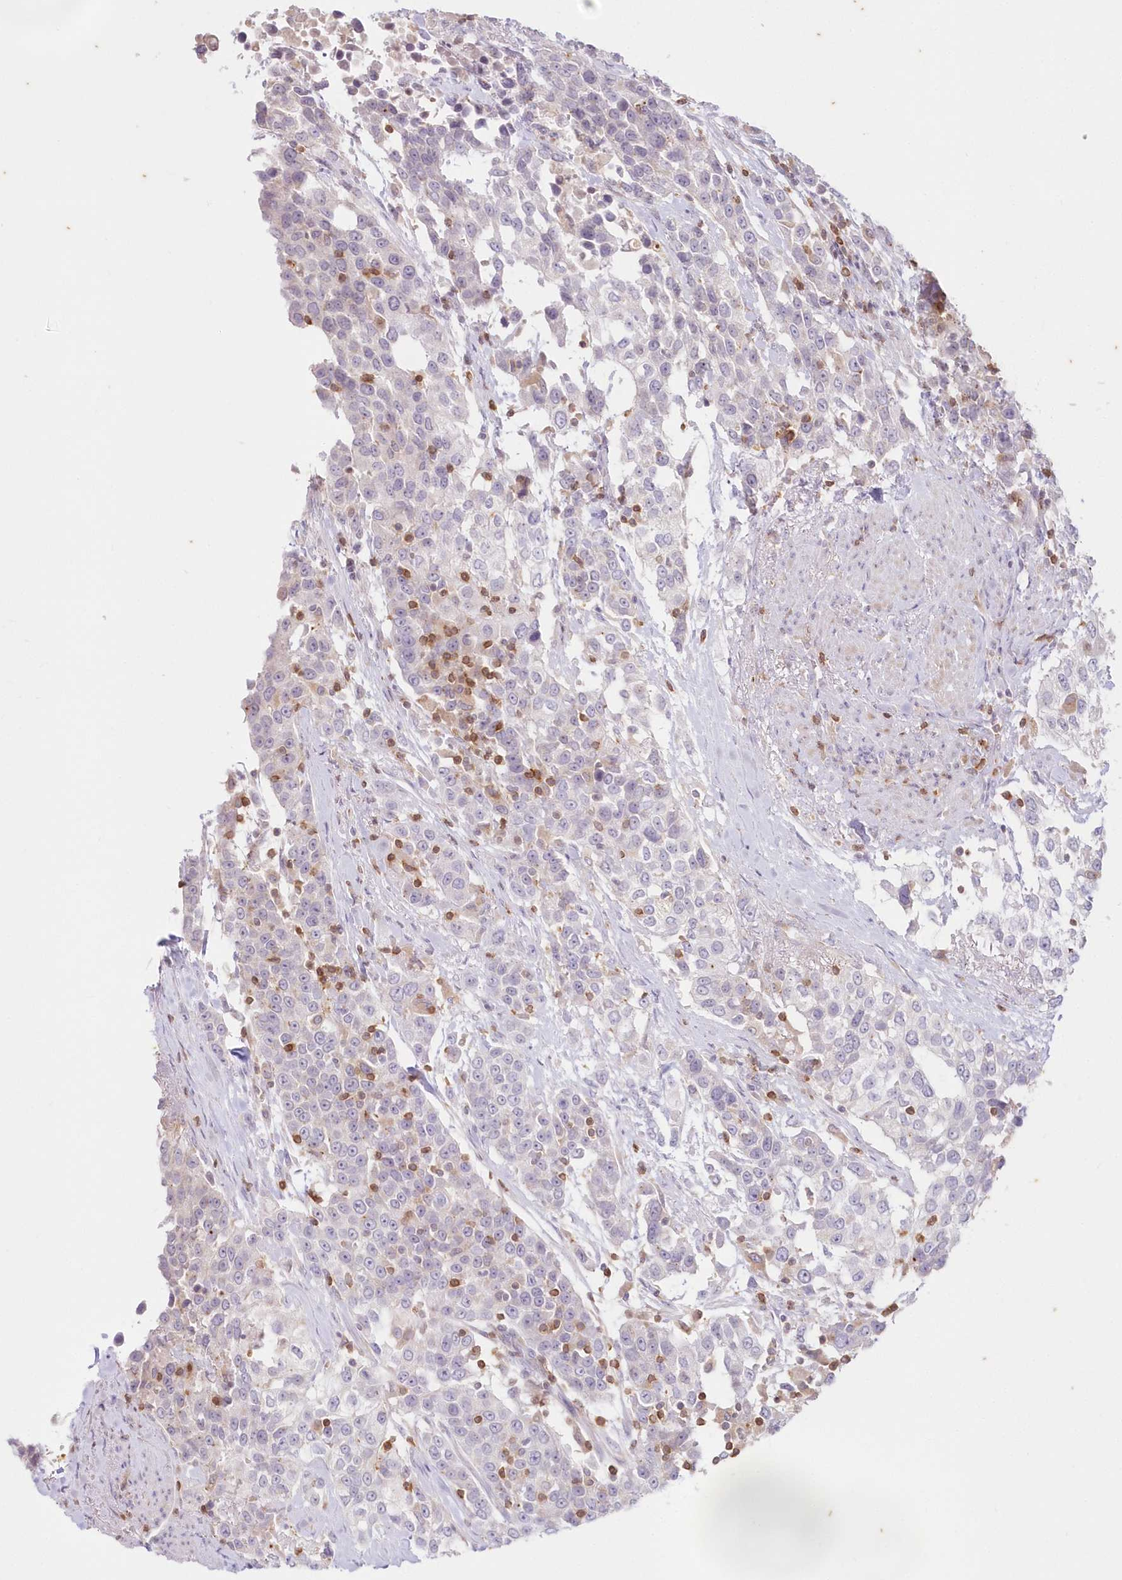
{"staining": {"intensity": "negative", "quantity": "none", "location": "none"}, "tissue": "urothelial cancer", "cell_type": "Tumor cells", "image_type": "cancer", "snomed": [{"axis": "morphology", "description": "Urothelial carcinoma, High grade"}, {"axis": "topography", "description": "Urinary bladder"}], "caption": "Immunohistochemical staining of human high-grade urothelial carcinoma displays no significant expression in tumor cells.", "gene": "MTMR3", "patient": {"sex": "female", "age": 80}}